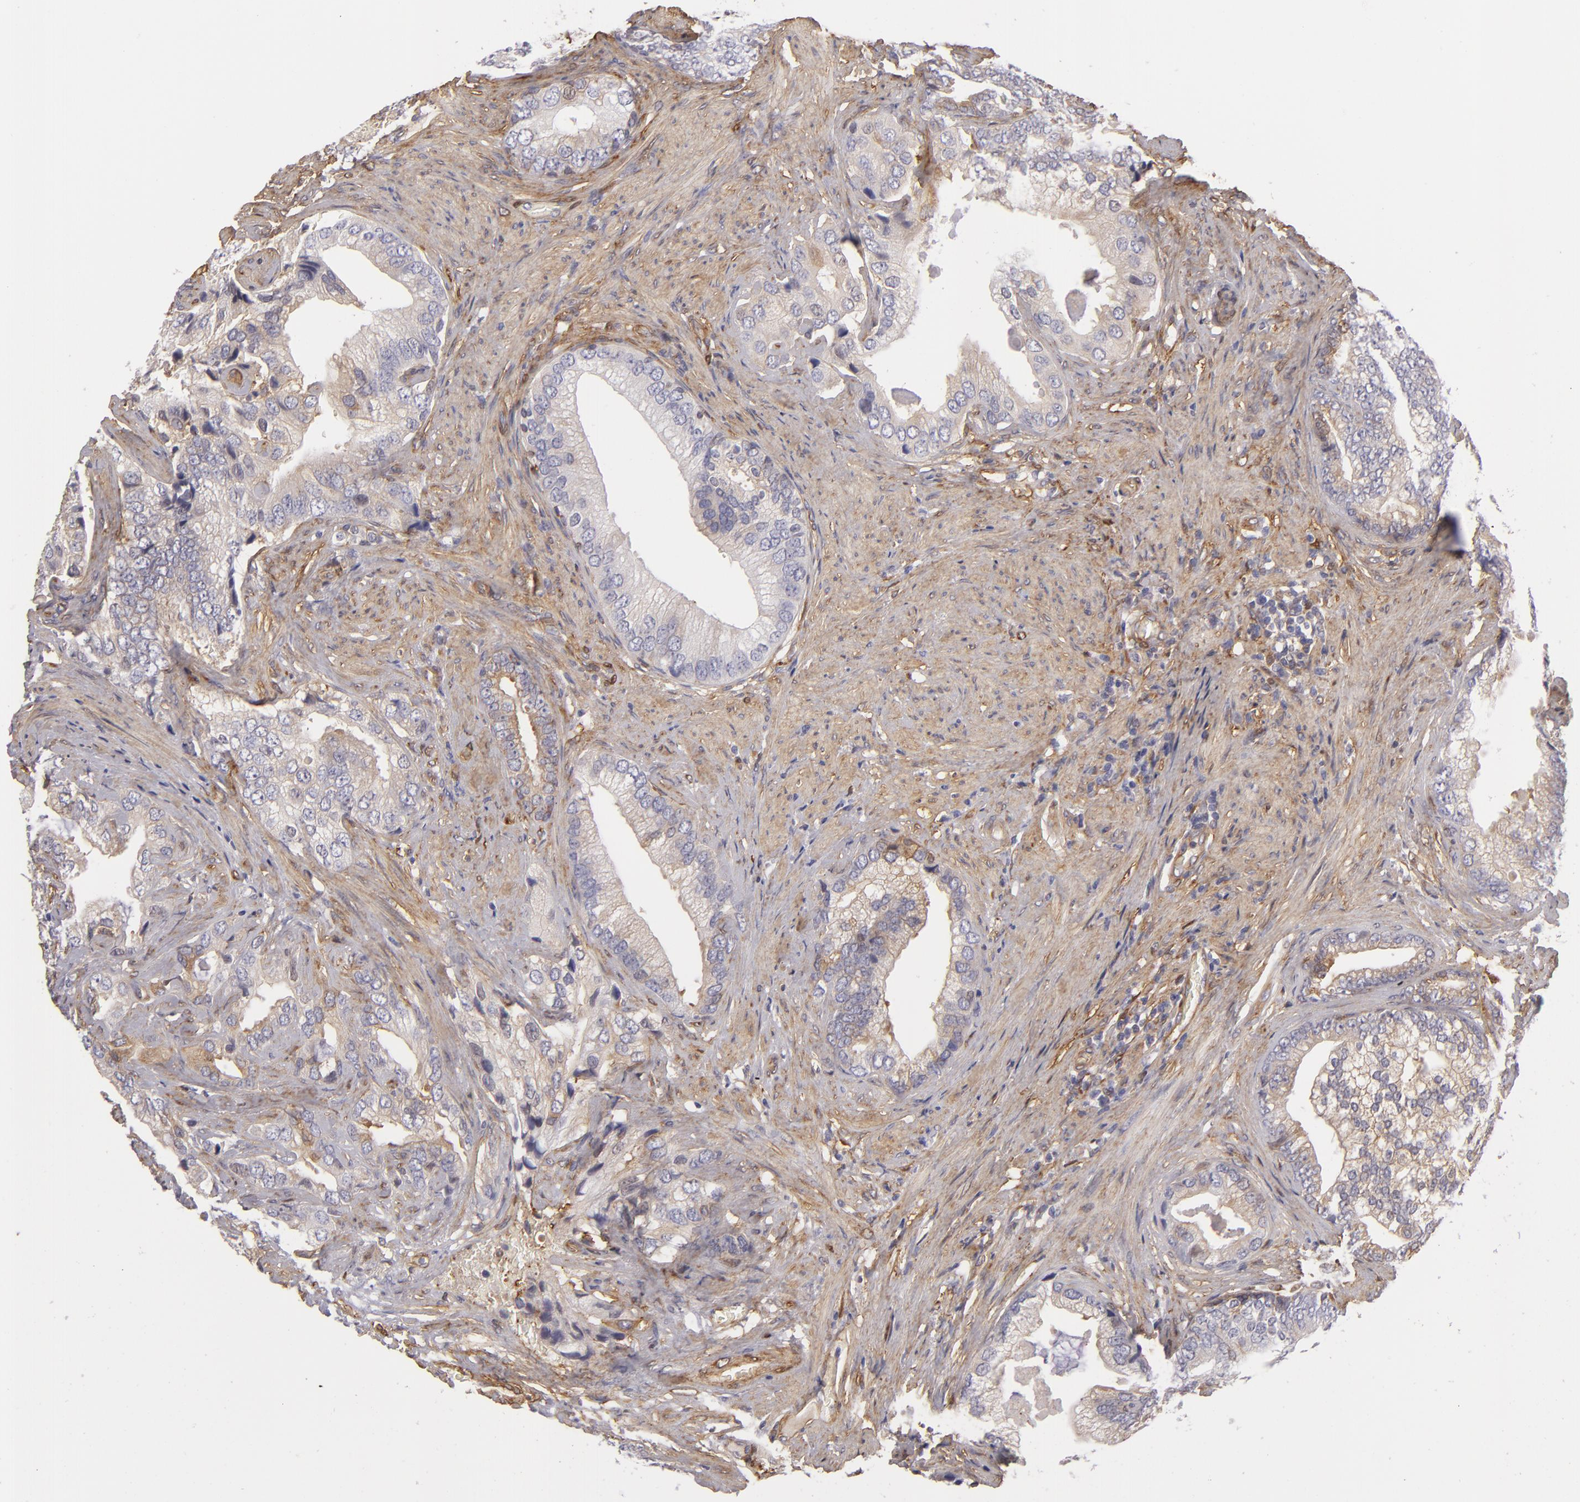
{"staining": {"intensity": "weak", "quantity": ">75%", "location": "cytoplasmic/membranous"}, "tissue": "prostate cancer", "cell_type": "Tumor cells", "image_type": "cancer", "snomed": [{"axis": "morphology", "description": "Adenocarcinoma, Low grade"}, {"axis": "topography", "description": "Prostate"}], "caption": "A low amount of weak cytoplasmic/membranous positivity is present in approximately >75% of tumor cells in prostate cancer (adenocarcinoma (low-grade)) tissue.", "gene": "VCL", "patient": {"sex": "male", "age": 71}}